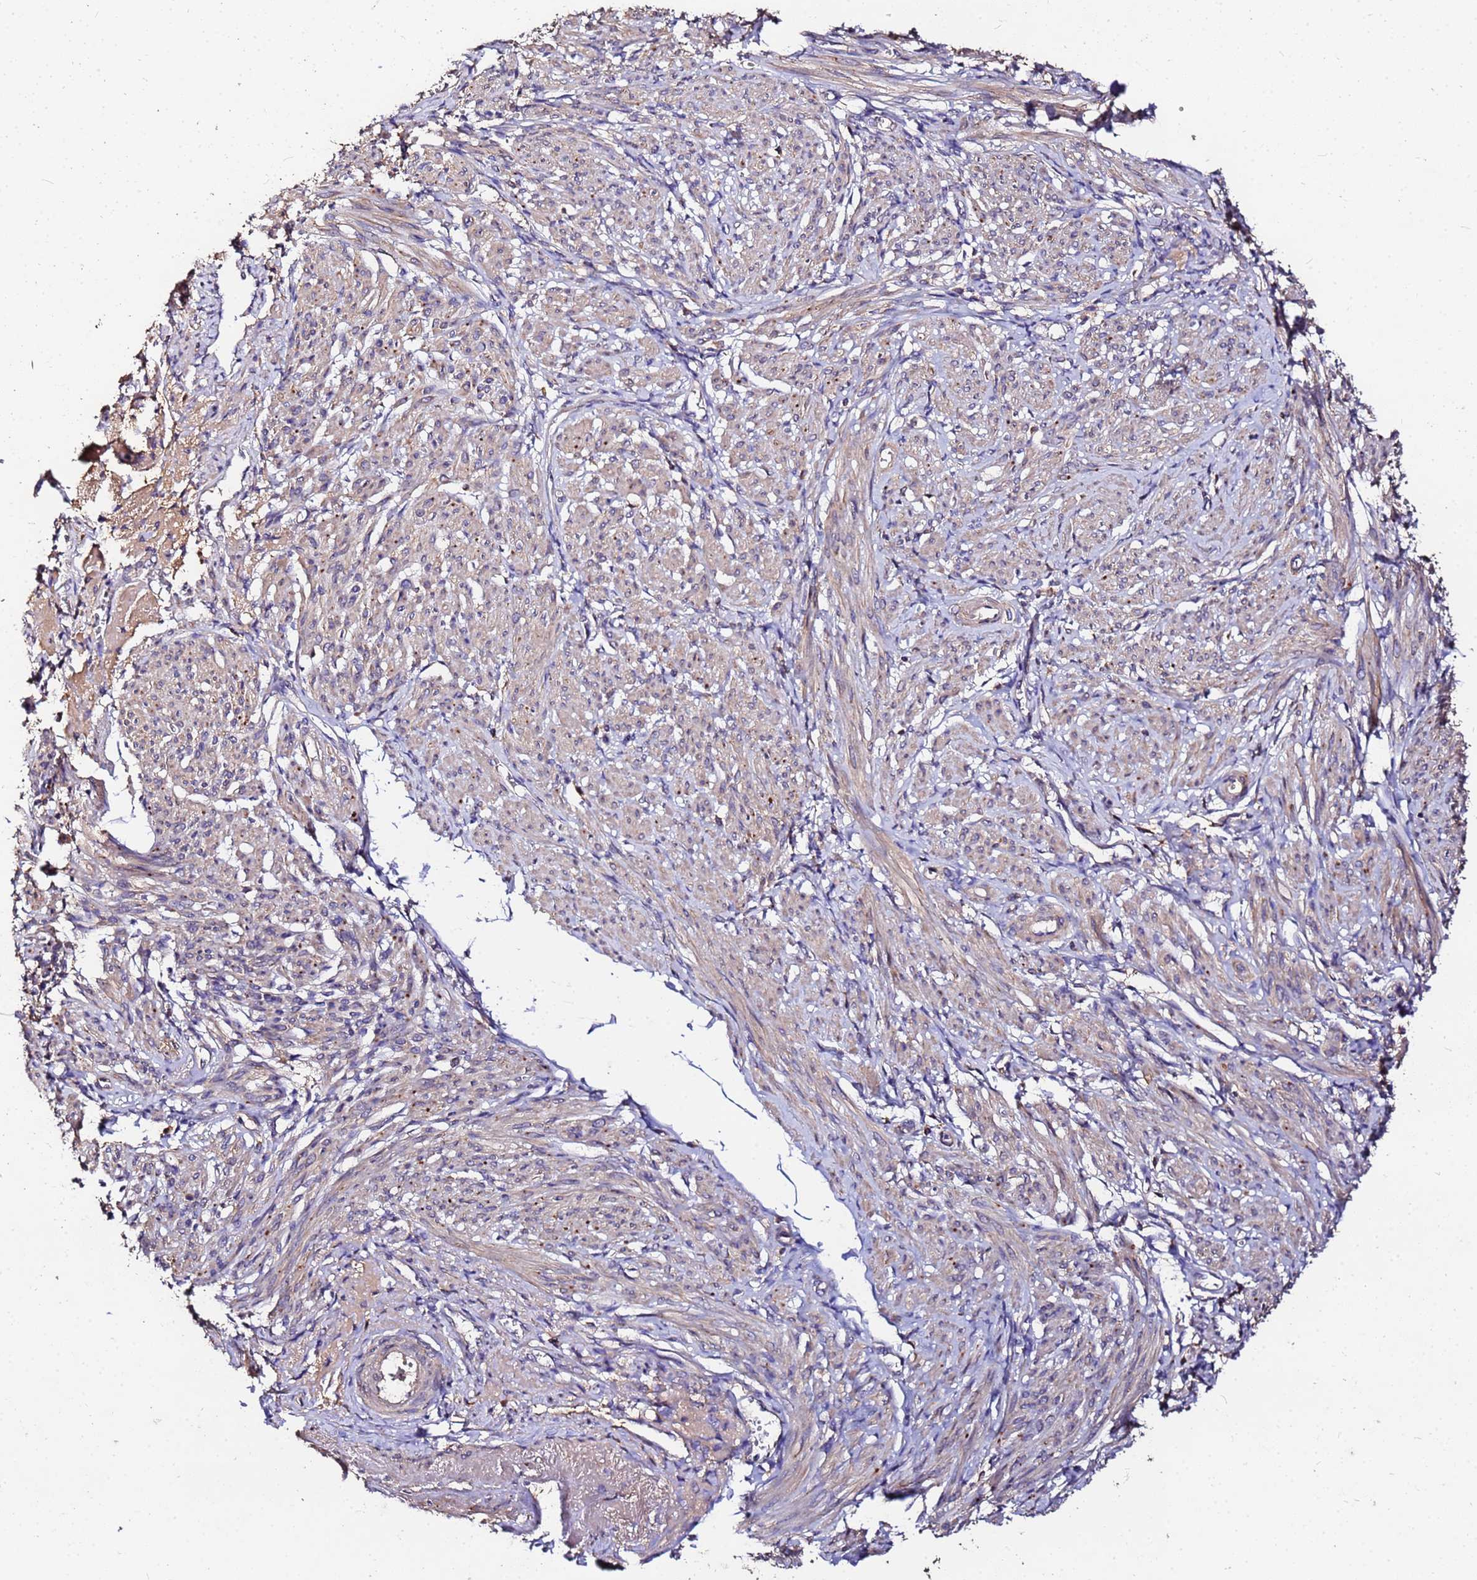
{"staining": {"intensity": "moderate", "quantity": "25%-75%", "location": "cytoplasmic/membranous"}, "tissue": "smooth muscle", "cell_type": "Smooth muscle cells", "image_type": "normal", "snomed": [{"axis": "morphology", "description": "Normal tissue, NOS"}, {"axis": "topography", "description": "Smooth muscle"}], "caption": "IHC image of normal human smooth muscle stained for a protein (brown), which reveals medium levels of moderate cytoplasmic/membranous positivity in about 25%-75% of smooth muscle cells.", "gene": "MTERF1", "patient": {"sex": "female", "age": 39}}